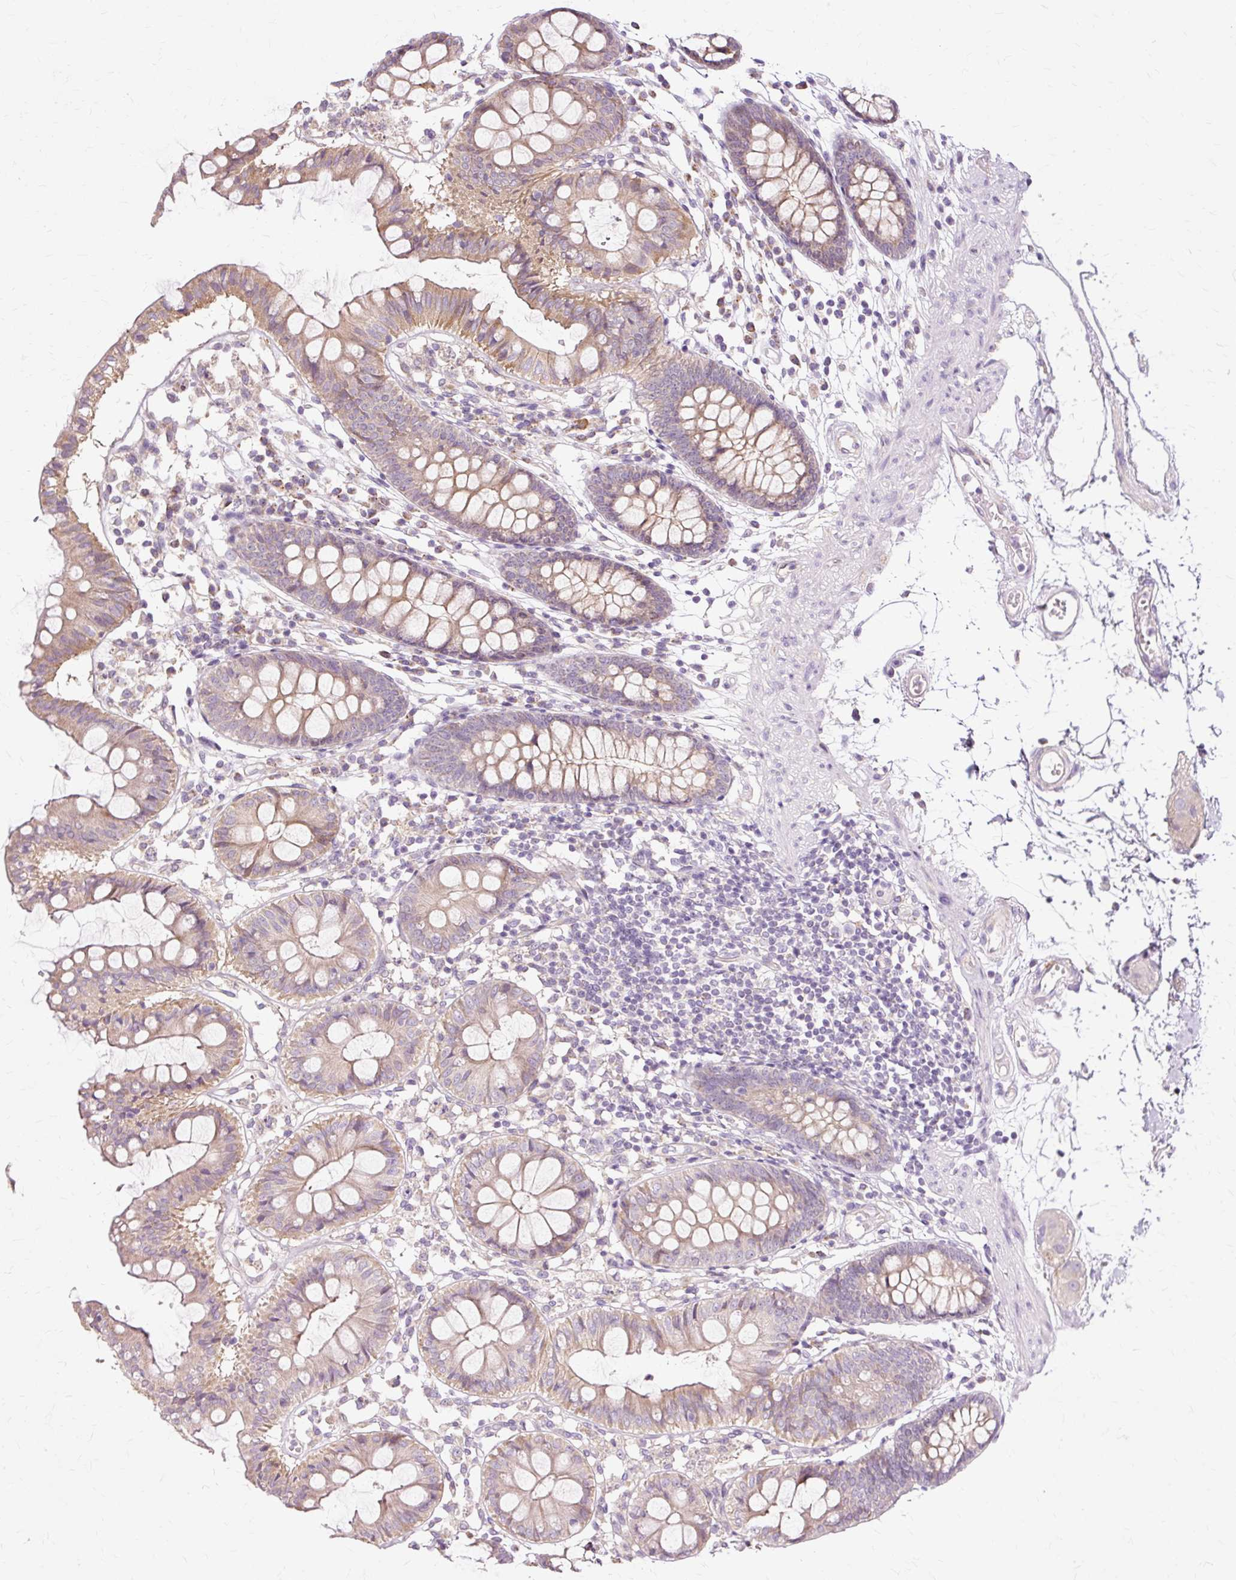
{"staining": {"intensity": "negative", "quantity": "none", "location": "none"}, "tissue": "colon", "cell_type": "Endothelial cells", "image_type": "normal", "snomed": [{"axis": "morphology", "description": "Normal tissue, NOS"}, {"axis": "topography", "description": "Colon"}], "caption": "Endothelial cells are negative for brown protein staining in normal colon. (DAB IHC visualized using brightfield microscopy, high magnification).", "gene": "PDZD2", "patient": {"sex": "female", "age": 84}}